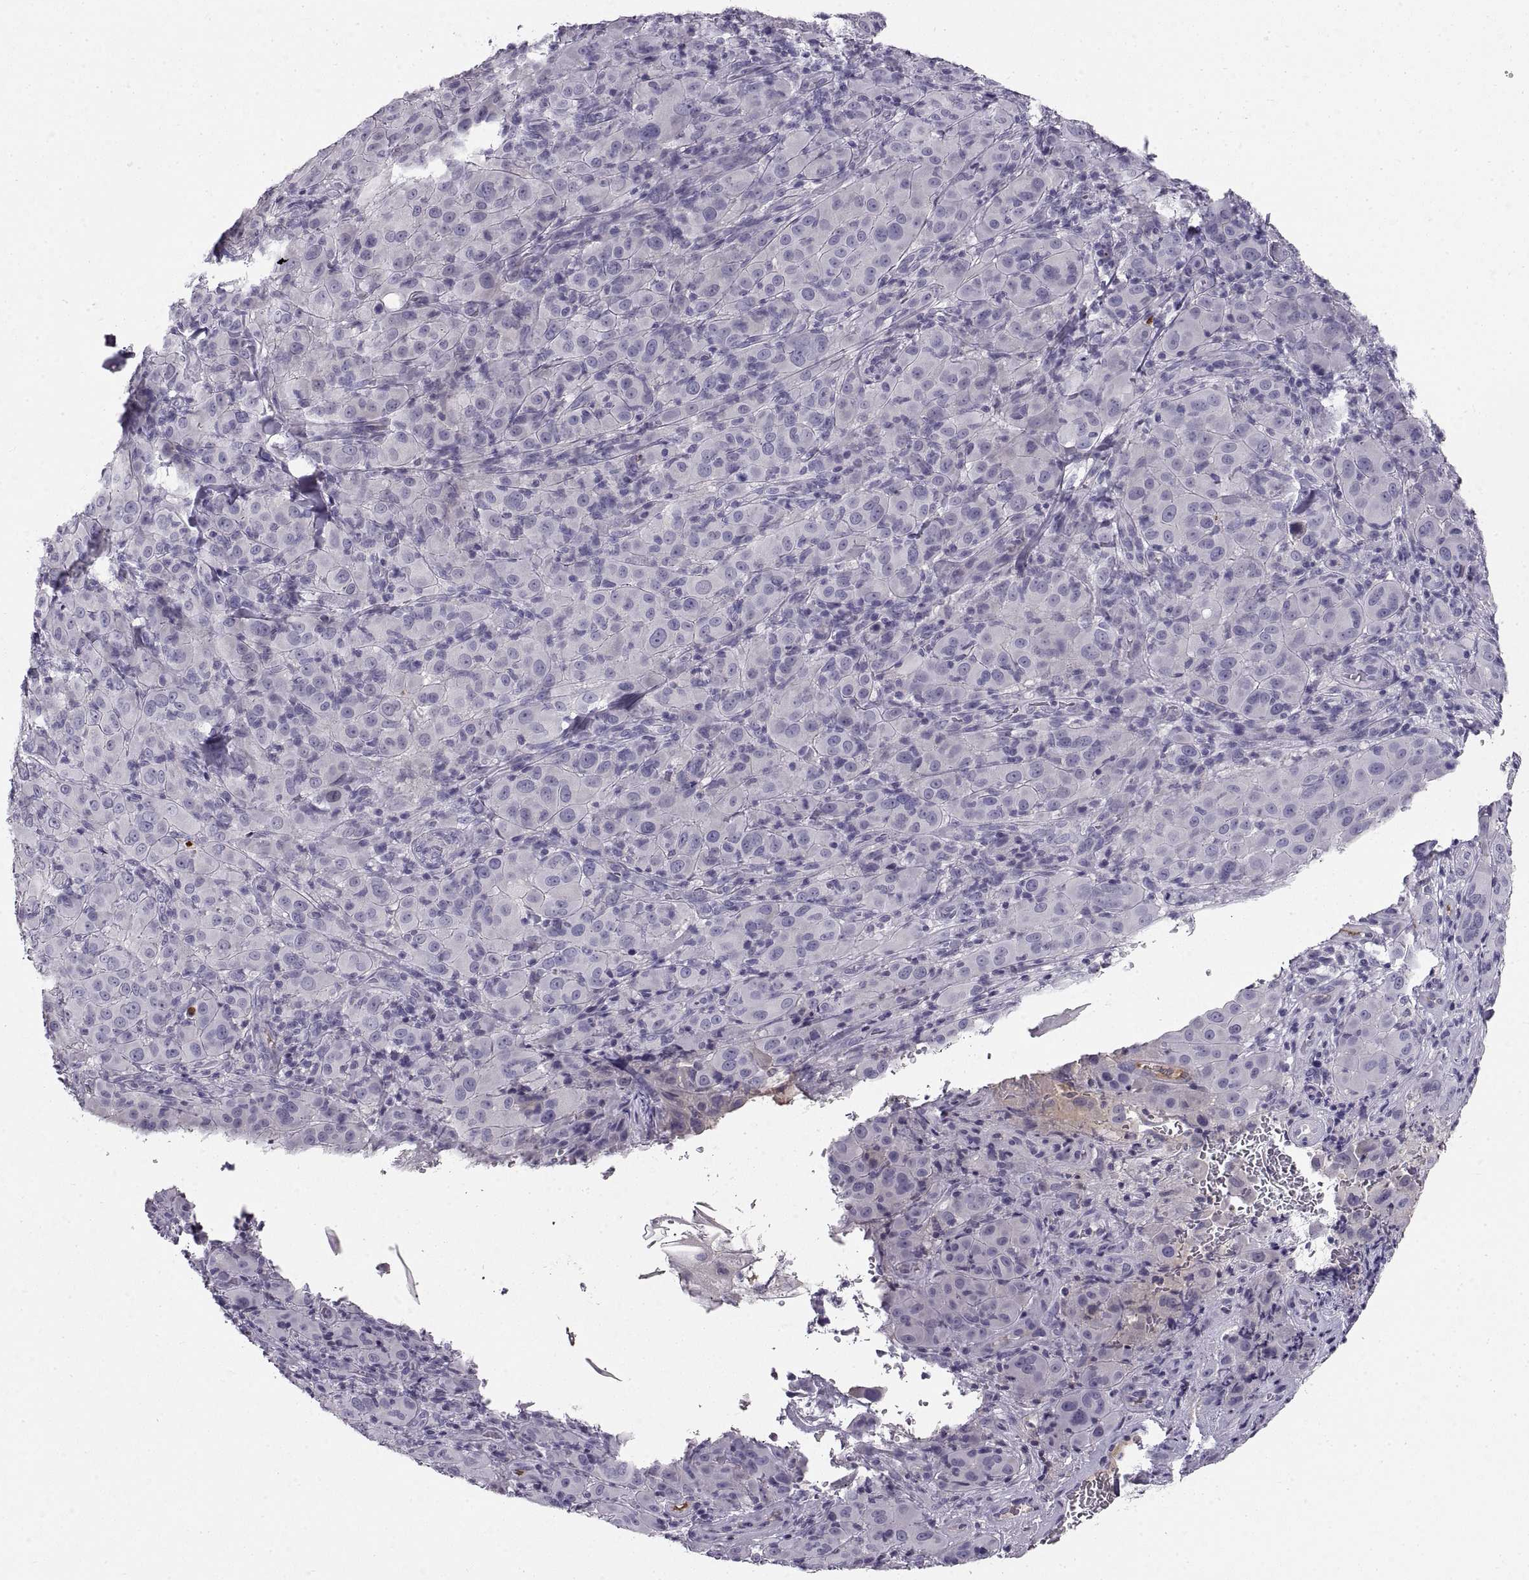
{"staining": {"intensity": "negative", "quantity": "none", "location": "none"}, "tissue": "melanoma", "cell_type": "Tumor cells", "image_type": "cancer", "snomed": [{"axis": "morphology", "description": "Malignant melanoma, NOS"}, {"axis": "topography", "description": "Skin"}], "caption": "Photomicrograph shows no significant protein staining in tumor cells of malignant melanoma.", "gene": "ADAM32", "patient": {"sex": "female", "age": 87}}